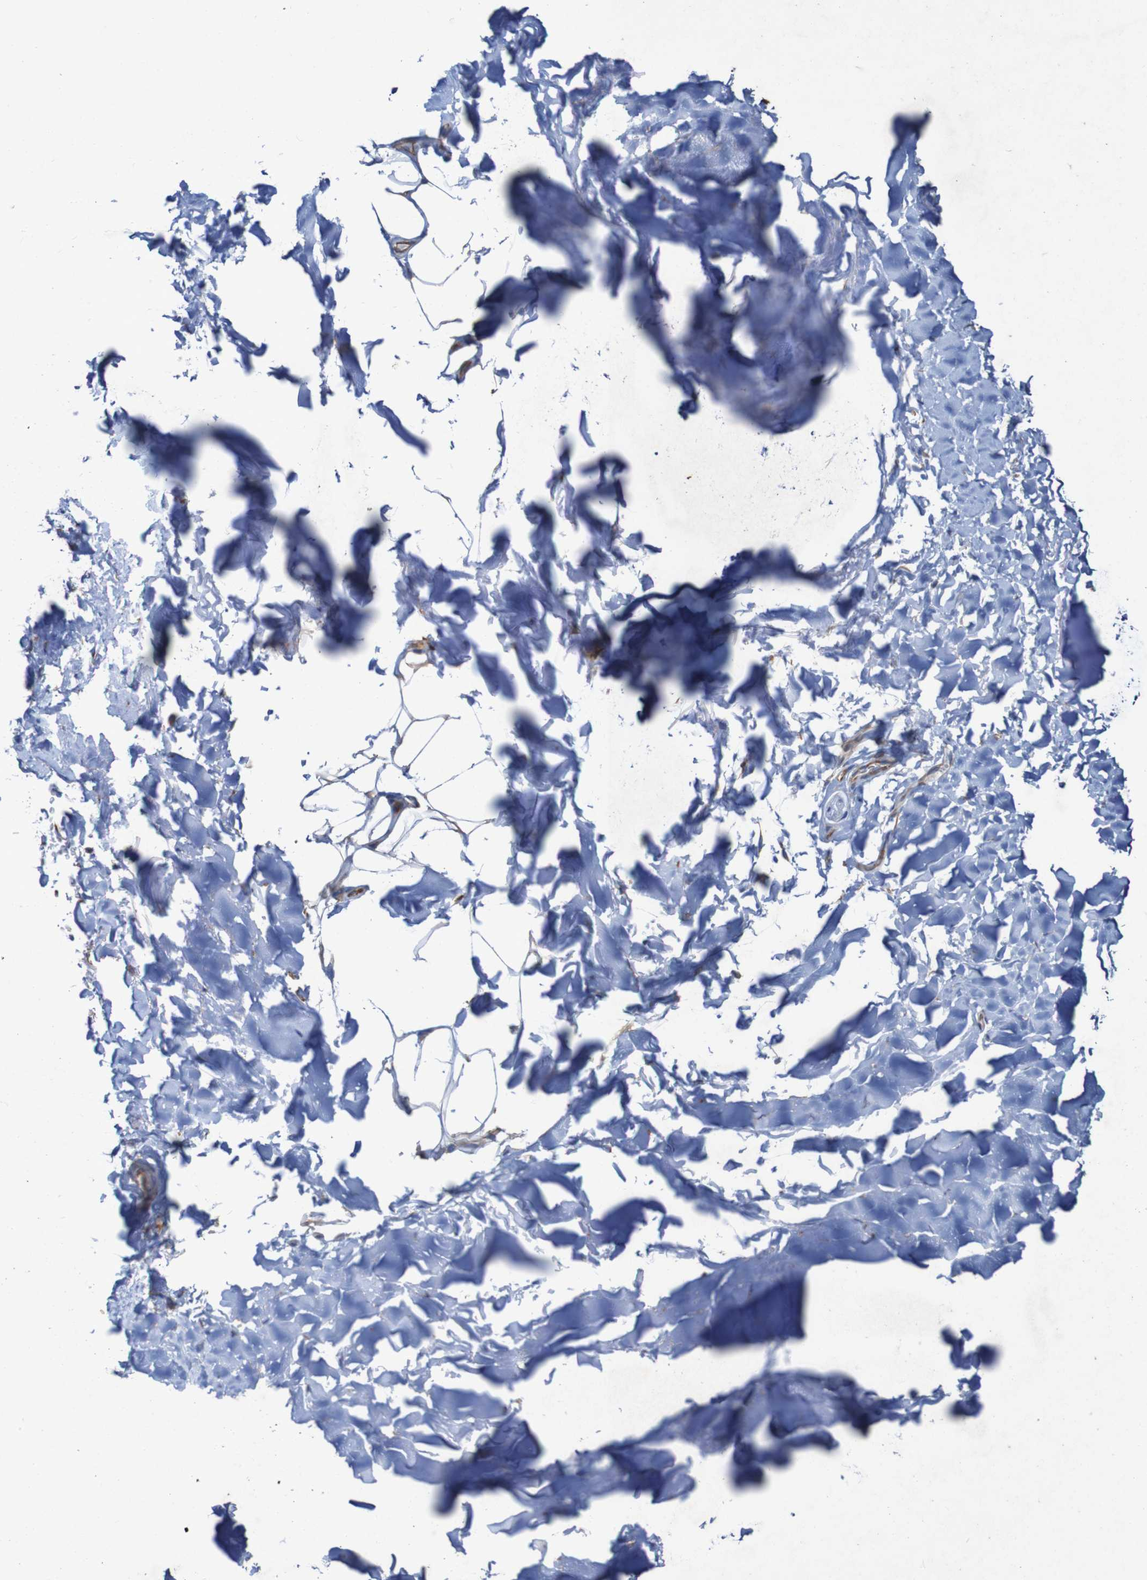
{"staining": {"intensity": "moderate", "quantity": ">75%", "location": "cytoplasmic/membranous"}, "tissue": "adipose tissue", "cell_type": "Adipocytes", "image_type": "normal", "snomed": [{"axis": "morphology", "description": "Normal tissue, NOS"}, {"axis": "topography", "description": "Cartilage tissue"}, {"axis": "topography", "description": "Bronchus"}], "caption": "Approximately >75% of adipocytes in unremarkable human adipose tissue show moderate cytoplasmic/membranous protein positivity as visualized by brown immunohistochemical staining.", "gene": "RPL10L", "patient": {"sex": "female", "age": 73}}